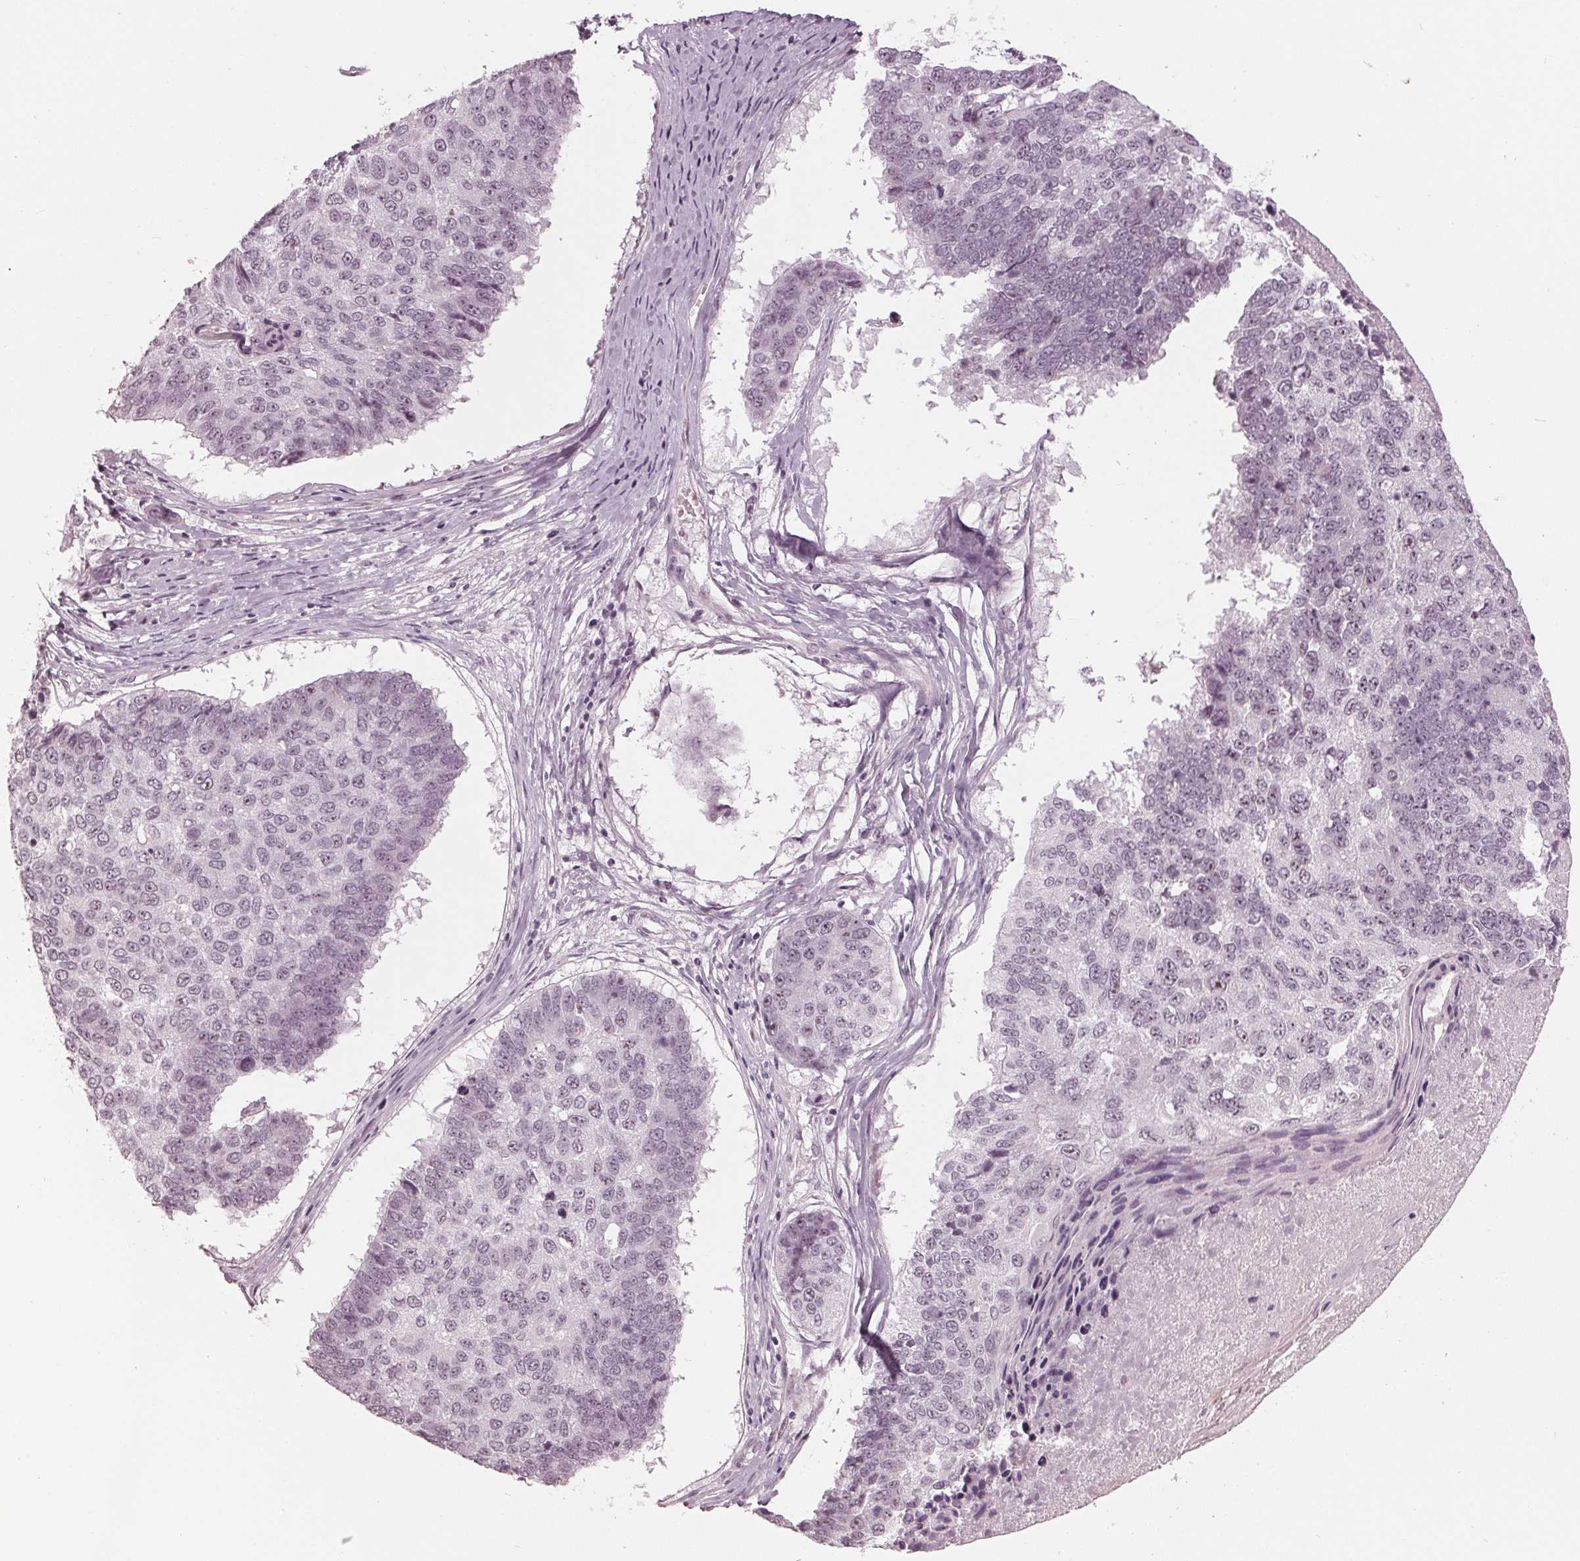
{"staining": {"intensity": "weak", "quantity": "<25%", "location": "nuclear"}, "tissue": "lung cancer", "cell_type": "Tumor cells", "image_type": "cancer", "snomed": [{"axis": "morphology", "description": "Squamous cell carcinoma, NOS"}, {"axis": "topography", "description": "Lung"}], "caption": "An image of human lung squamous cell carcinoma is negative for staining in tumor cells.", "gene": "ADPRHL1", "patient": {"sex": "male", "age": 73}}